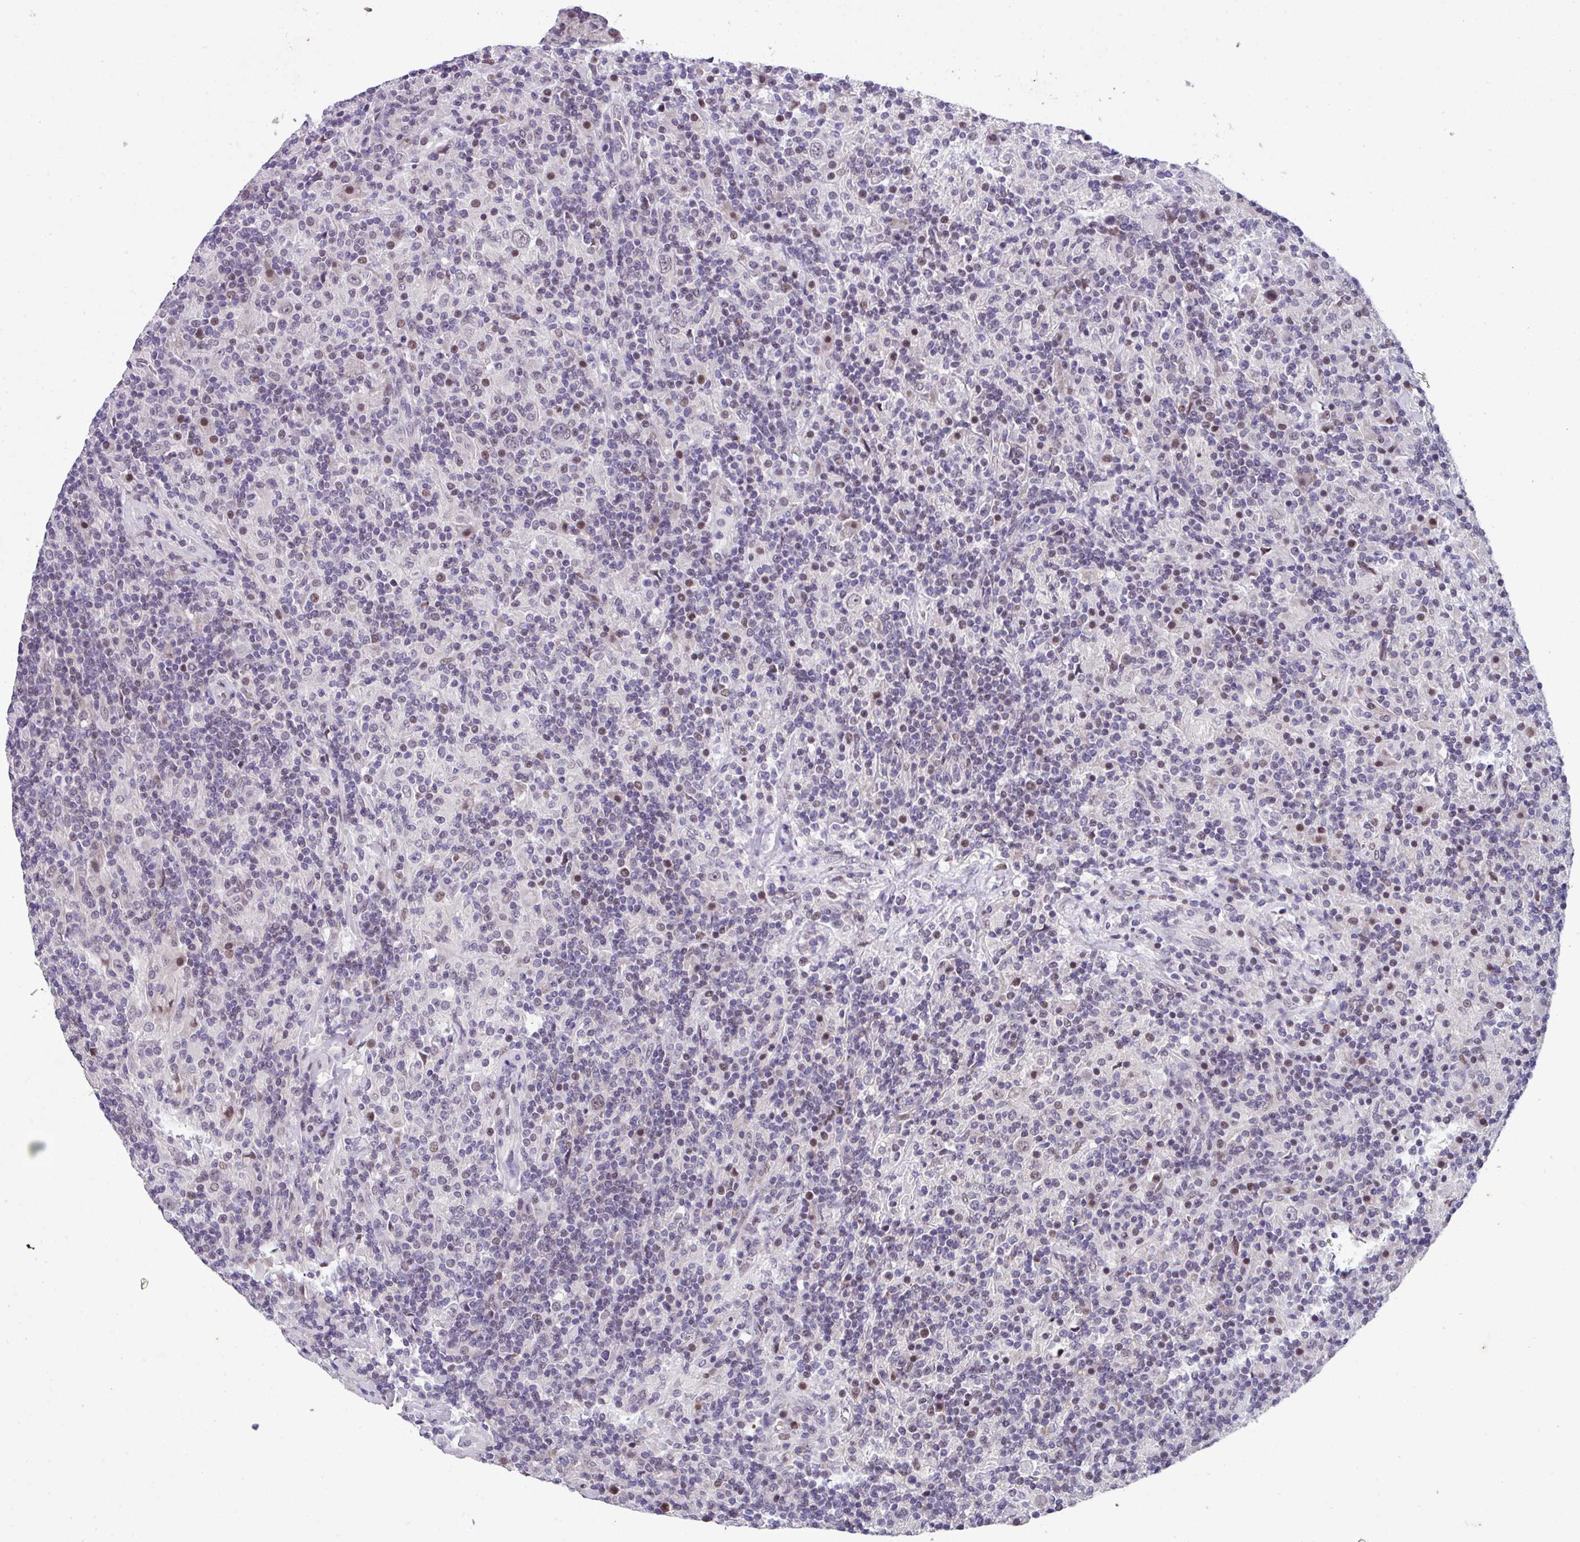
{"staining": {"intensity": "negative", "quantity": "none", "location": "none"}, "tissue": "lymphoma", "cell_type": "Tumor cells", "image_type": "cancer", "snomed": [{"axis": "morphology", "description": "Hodgkin's disease, NOS"}, {"axis": "topography", "description": "Lymph node"}], "caption": "Micrograph shows no protein expression in tumor cells of Hodgkin's disease tissue.", "gene": "ZFP3", "patient": {"sex": "male", "age": 70}}